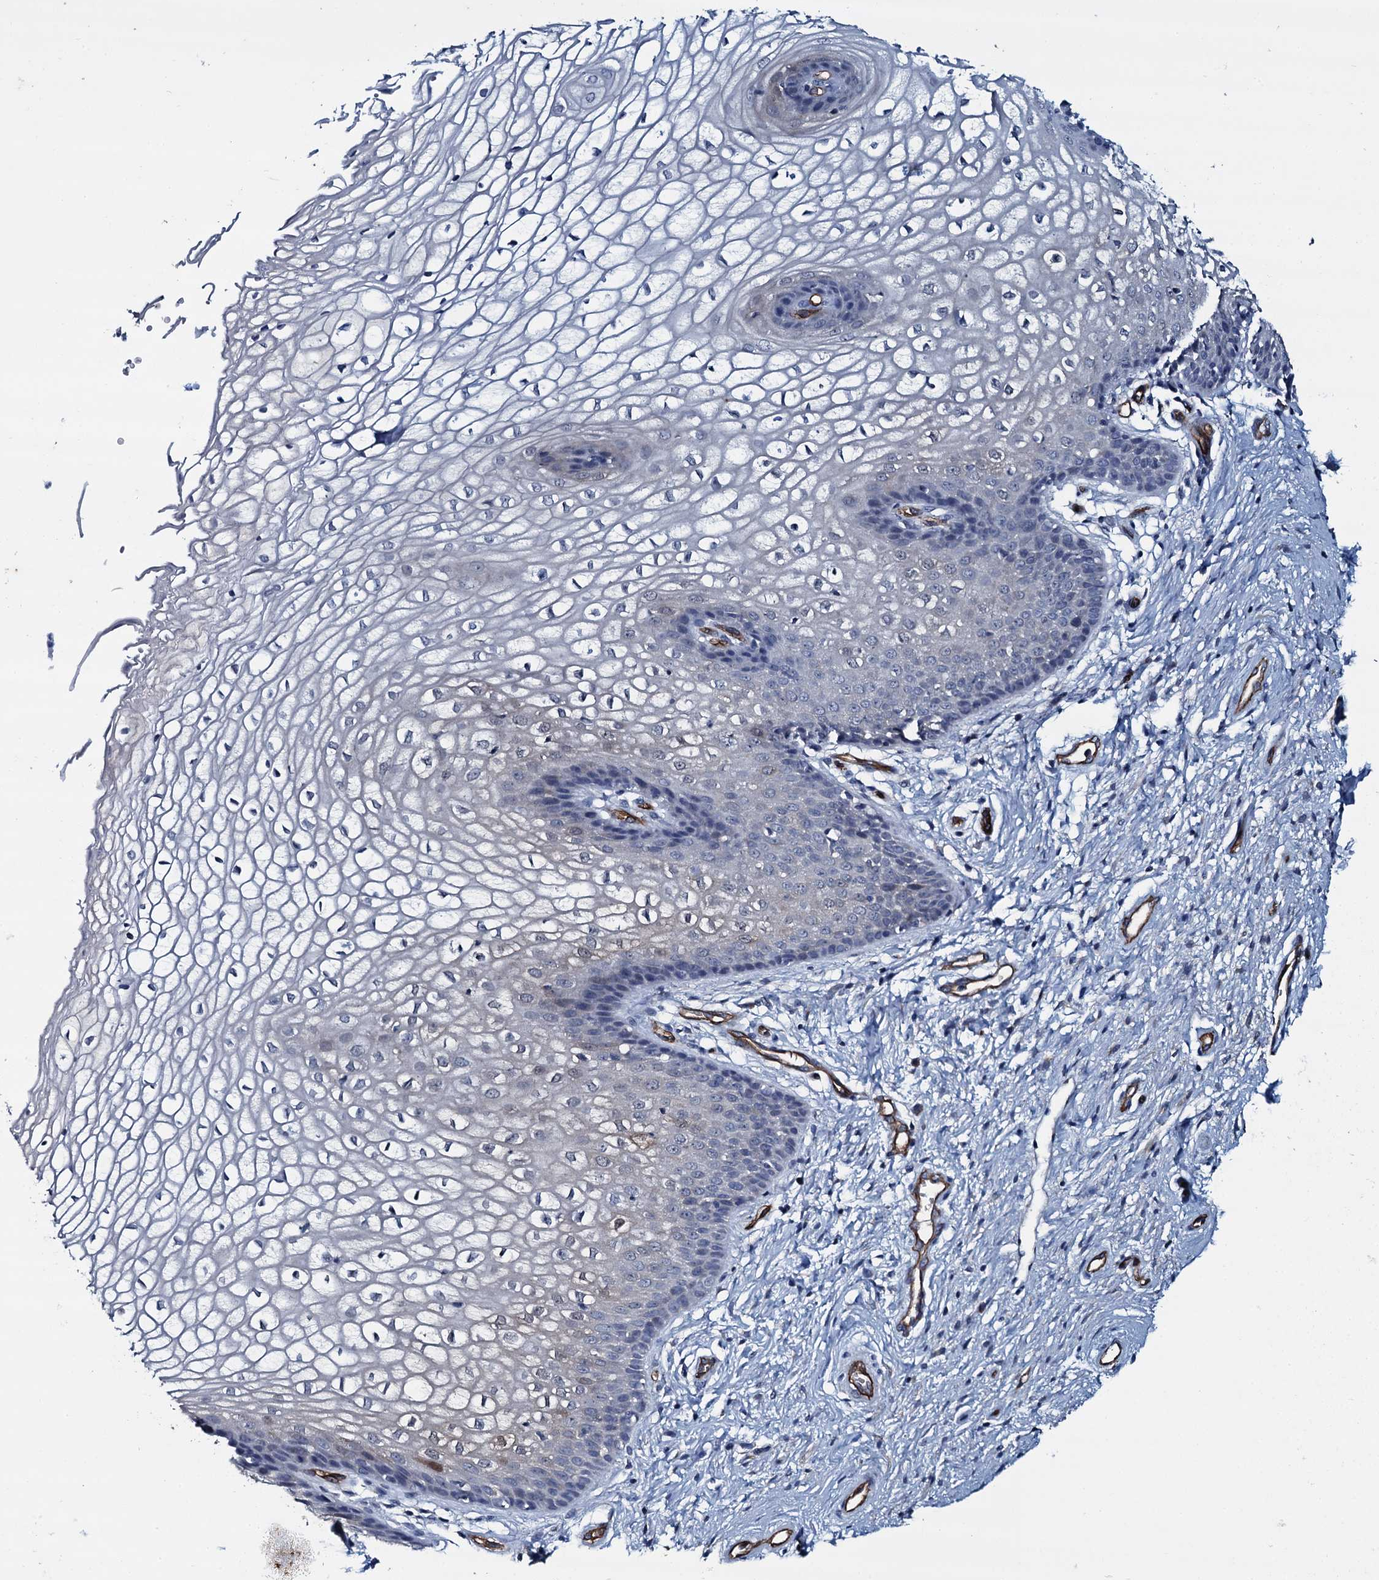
{"staining": {"intensity": "negative", "quantity": "none", "location": "none"}, "tissue": "vagina", "cell_type": "Squamous epithelial cells", "image_type": "normal", "snomed": [{"axis": "morphology", "description": "Normal tissue, NOS"}, {"axis": "topography", "description": "Vagina"}], "caption": "Squamous epithelial cells are negative for protein expression in unremarkable human vagina. Nuclei are stained in blue.", "gene": "CLEC14A", "patient": {"sex": "female", "age": 34}}